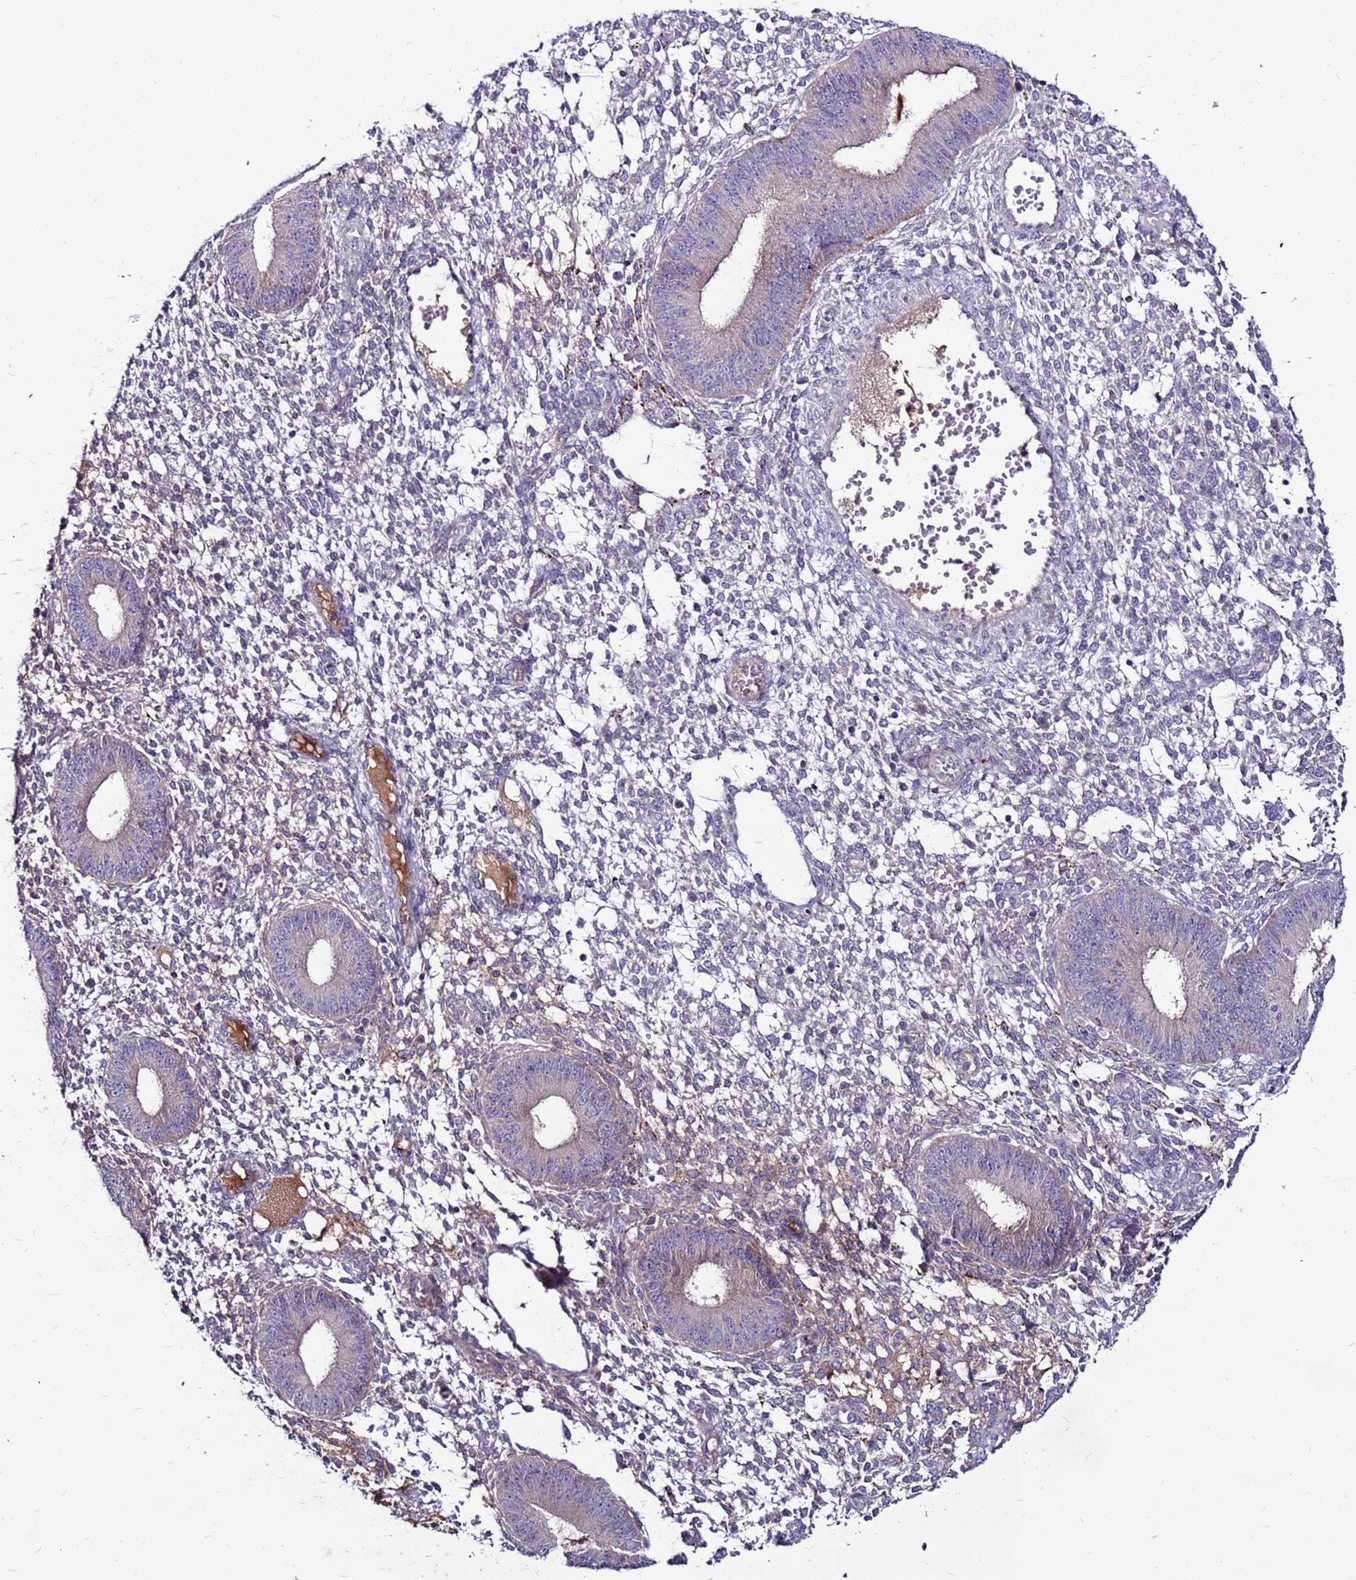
{"staining": {"intensity": "weak", "quantity": "<25%", "location": "cytoplasmic/membranous"}, "tissue": "endometrium", "cell_type": "Cells in endometrial stroma", "image_type": "normal", "snomed": [{"axis": "morphology", "description": "Normal tissue, NOS"}, {"axis": "topography", "description": "Endometrium"}], "caption": "IHC micrograph of unremarkable human endometrium stained for a protein (brown), which exhibits no staining in cells in endometrial stroma.", "gene": "CCDC71", "patient": {"sex": "female", "age": 49}}